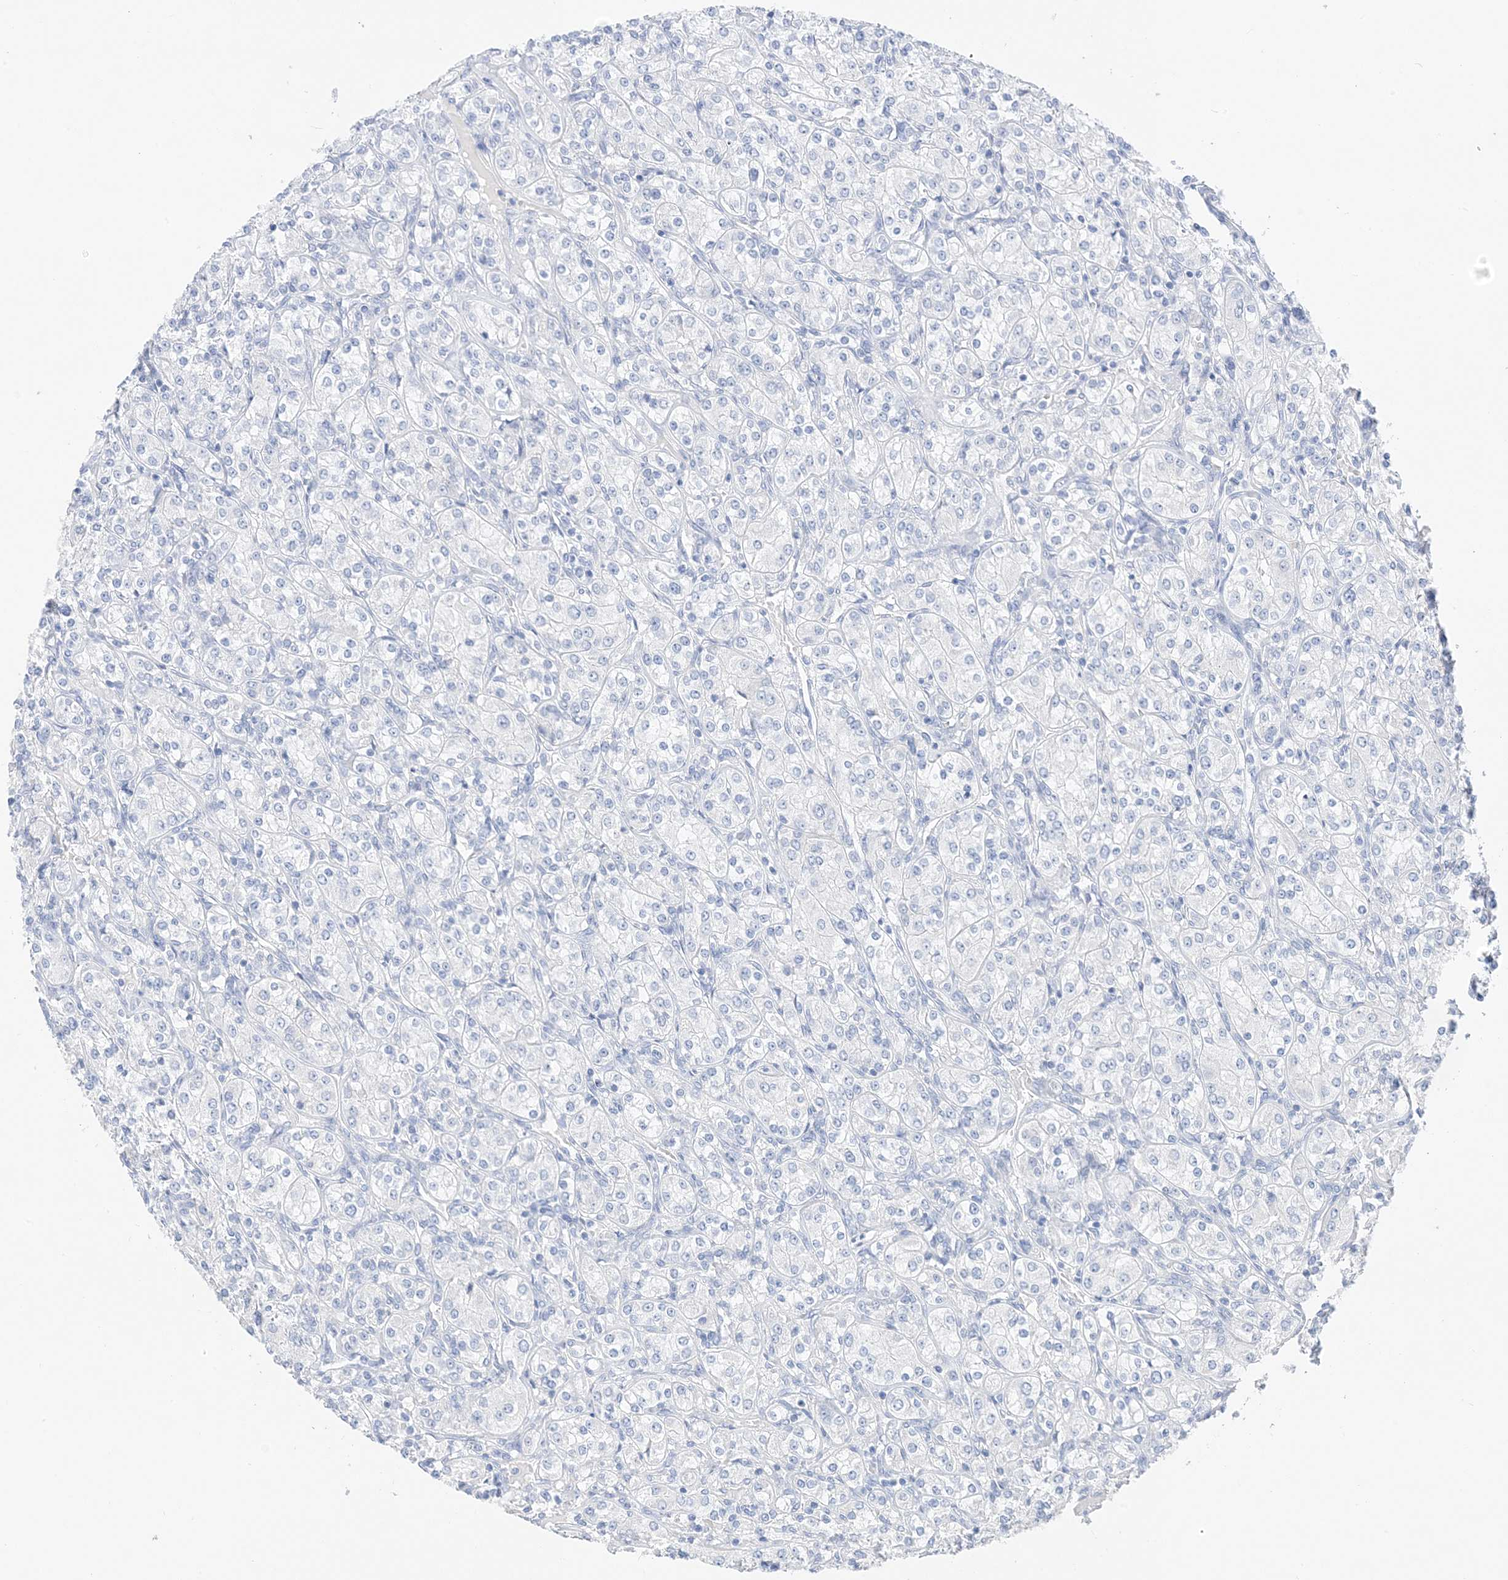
{"staining": {"intensity": "negative", "quantity": "none", "location": "none"}, "tissue": "renal cancer", "cell_type": "Tumor cells", "image_type": "cancer", "snomed": [{"axis": "morphology", "description": "Adenocarcinoma, NOS"}, {"axis": "topography", "description": "Kidney"}], "caption": "The image reveals no staining of tumor cells in adenocarcinoma (renal). (DAB (3,3'-diaminobenzidine) immunohistochemistry (IHC) with hematoxylin counter stain).", "gene": "MUC17", "patient": {"sex": "male", "age": 77}}